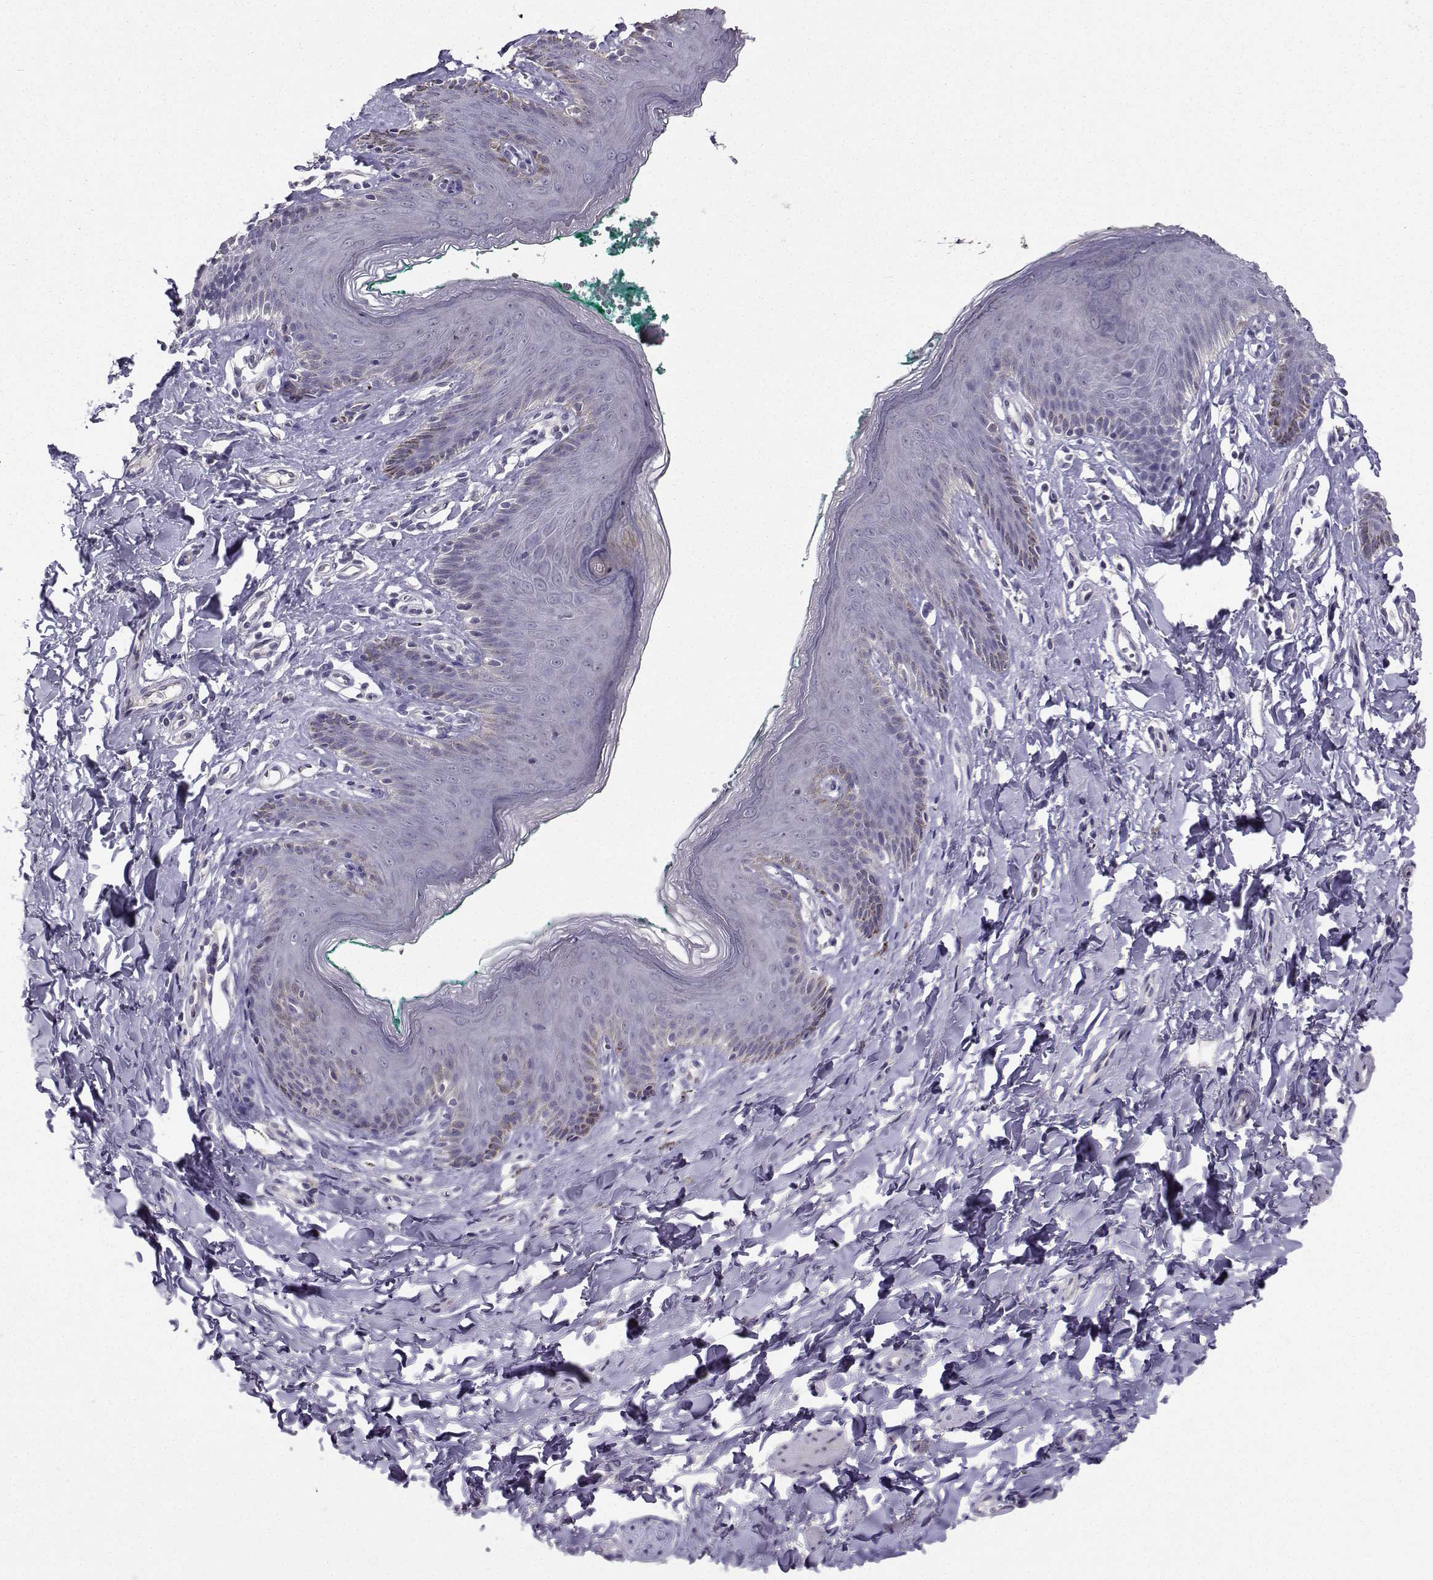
{"staining": {"intensity": "negative", "quantity": "none", "location": "none"}, "tissue": "skin", "cell_type": "Epidermal cells", "image_type": "normal", "snomed": [{"axis": "morphology", "description": "Normal tissue, NOS"}, {"axis": "topography", "description": "Vulva"}], "caption": "Protein analysis of normal skin shows no significant expression in epidermal cells. (Brightfield microscopy of DAB (3,3'-diaminobenzidine) IHC at high magnification).", "gene": "CARTPT", "patient": {"sex": "female", "age": 66}}